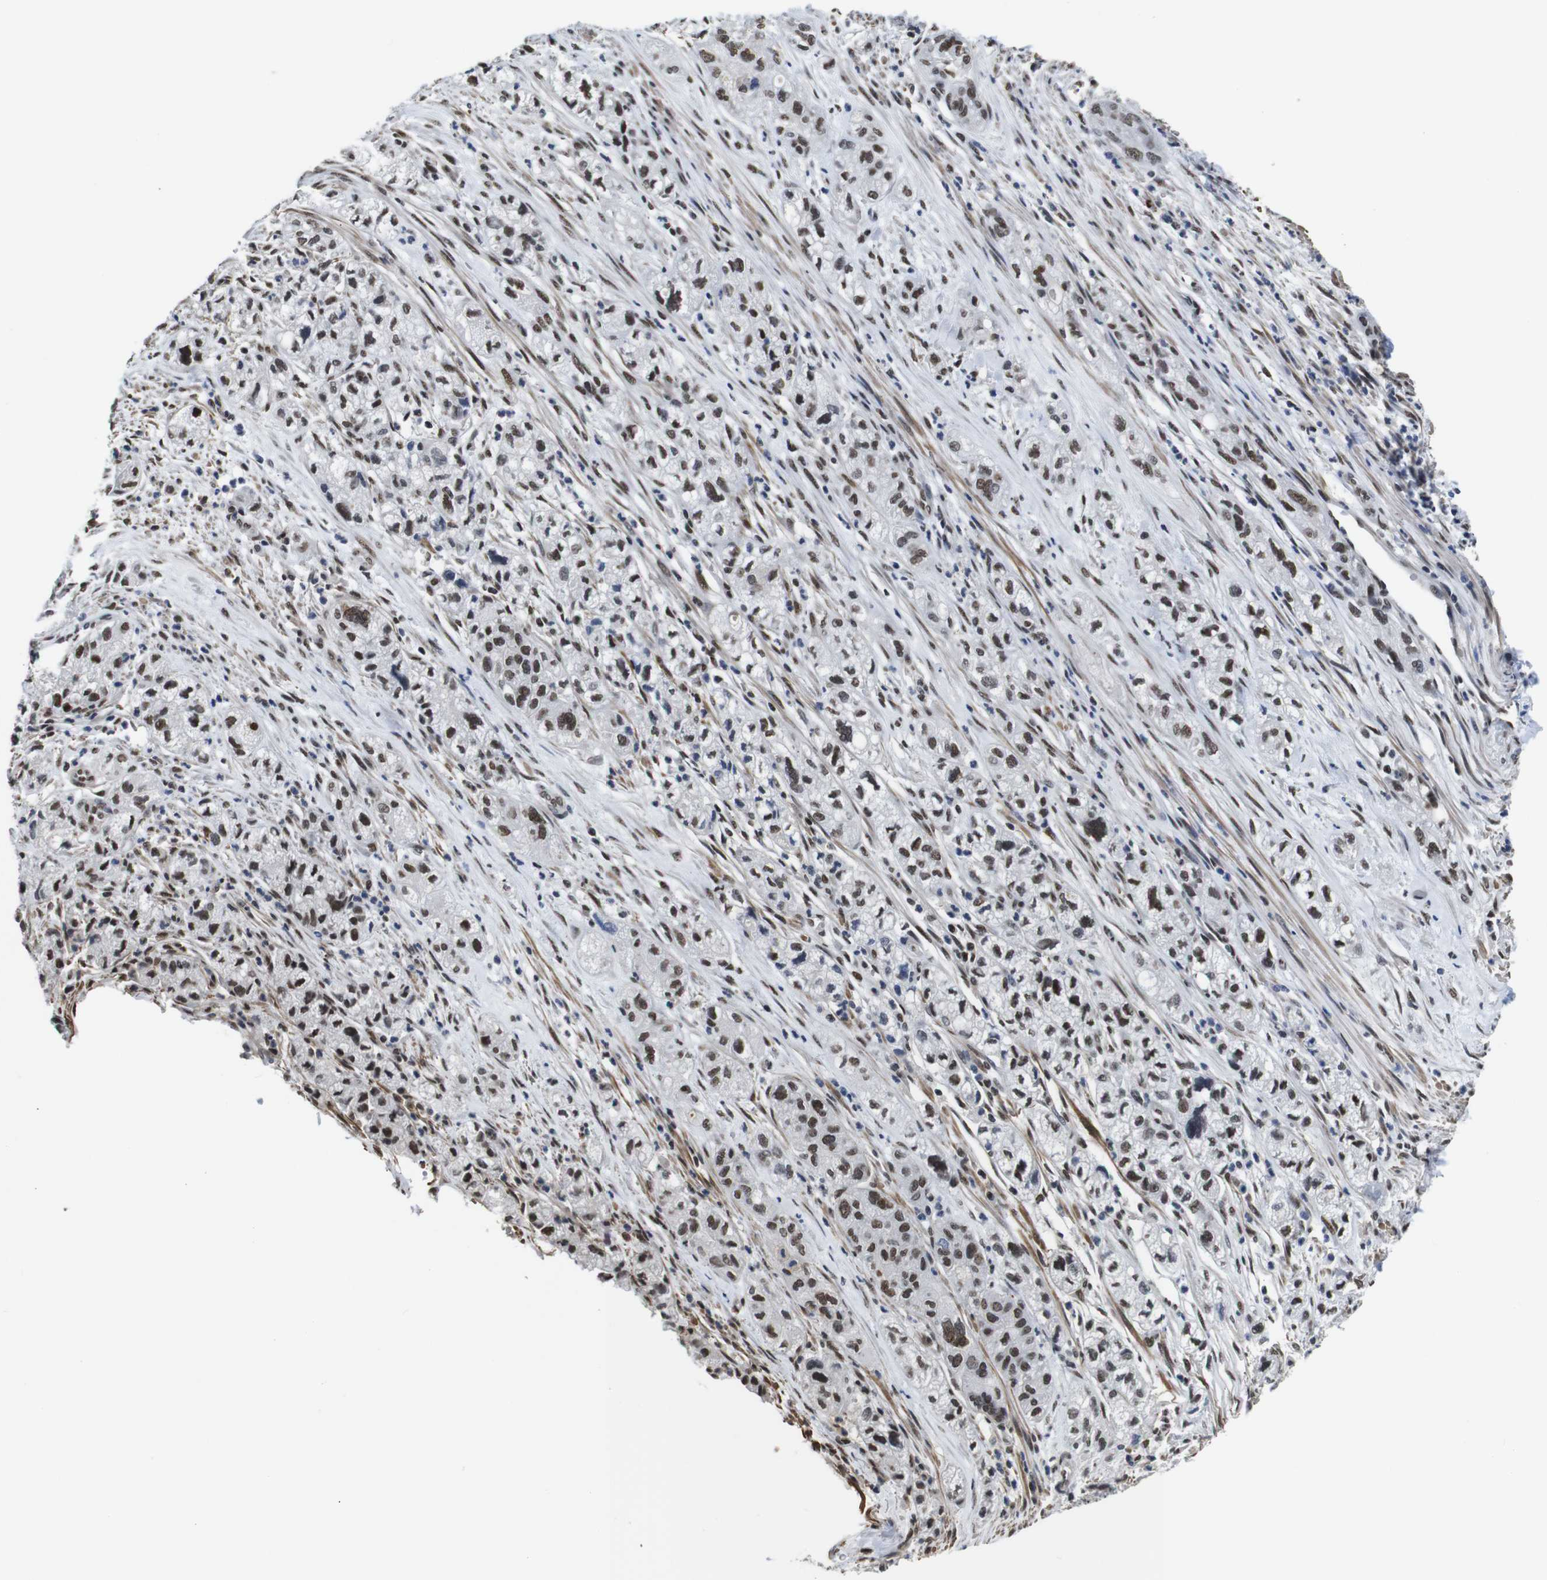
{"staining": {"intensity": "moderate", "quantity": ">75%", "location": "nuclear"}, "tissue": "pancreatic cancer", "cell_type": "Tumor cells", "image_type": "cancer", "snomed": [{"axis": "morphology", "description": "Adenocarcinoma, NOS"}, {"axis": "topography", "description": "Pancreas"}], "caption": "Approximately >75% of tumor cells in pancreatic adenocarcinoma show moderate nuclear protein positivity as visualized by brown immunohistochemical staining.", "gene": "ILDR2", "patient": {"sex": "female", "age": 78}}